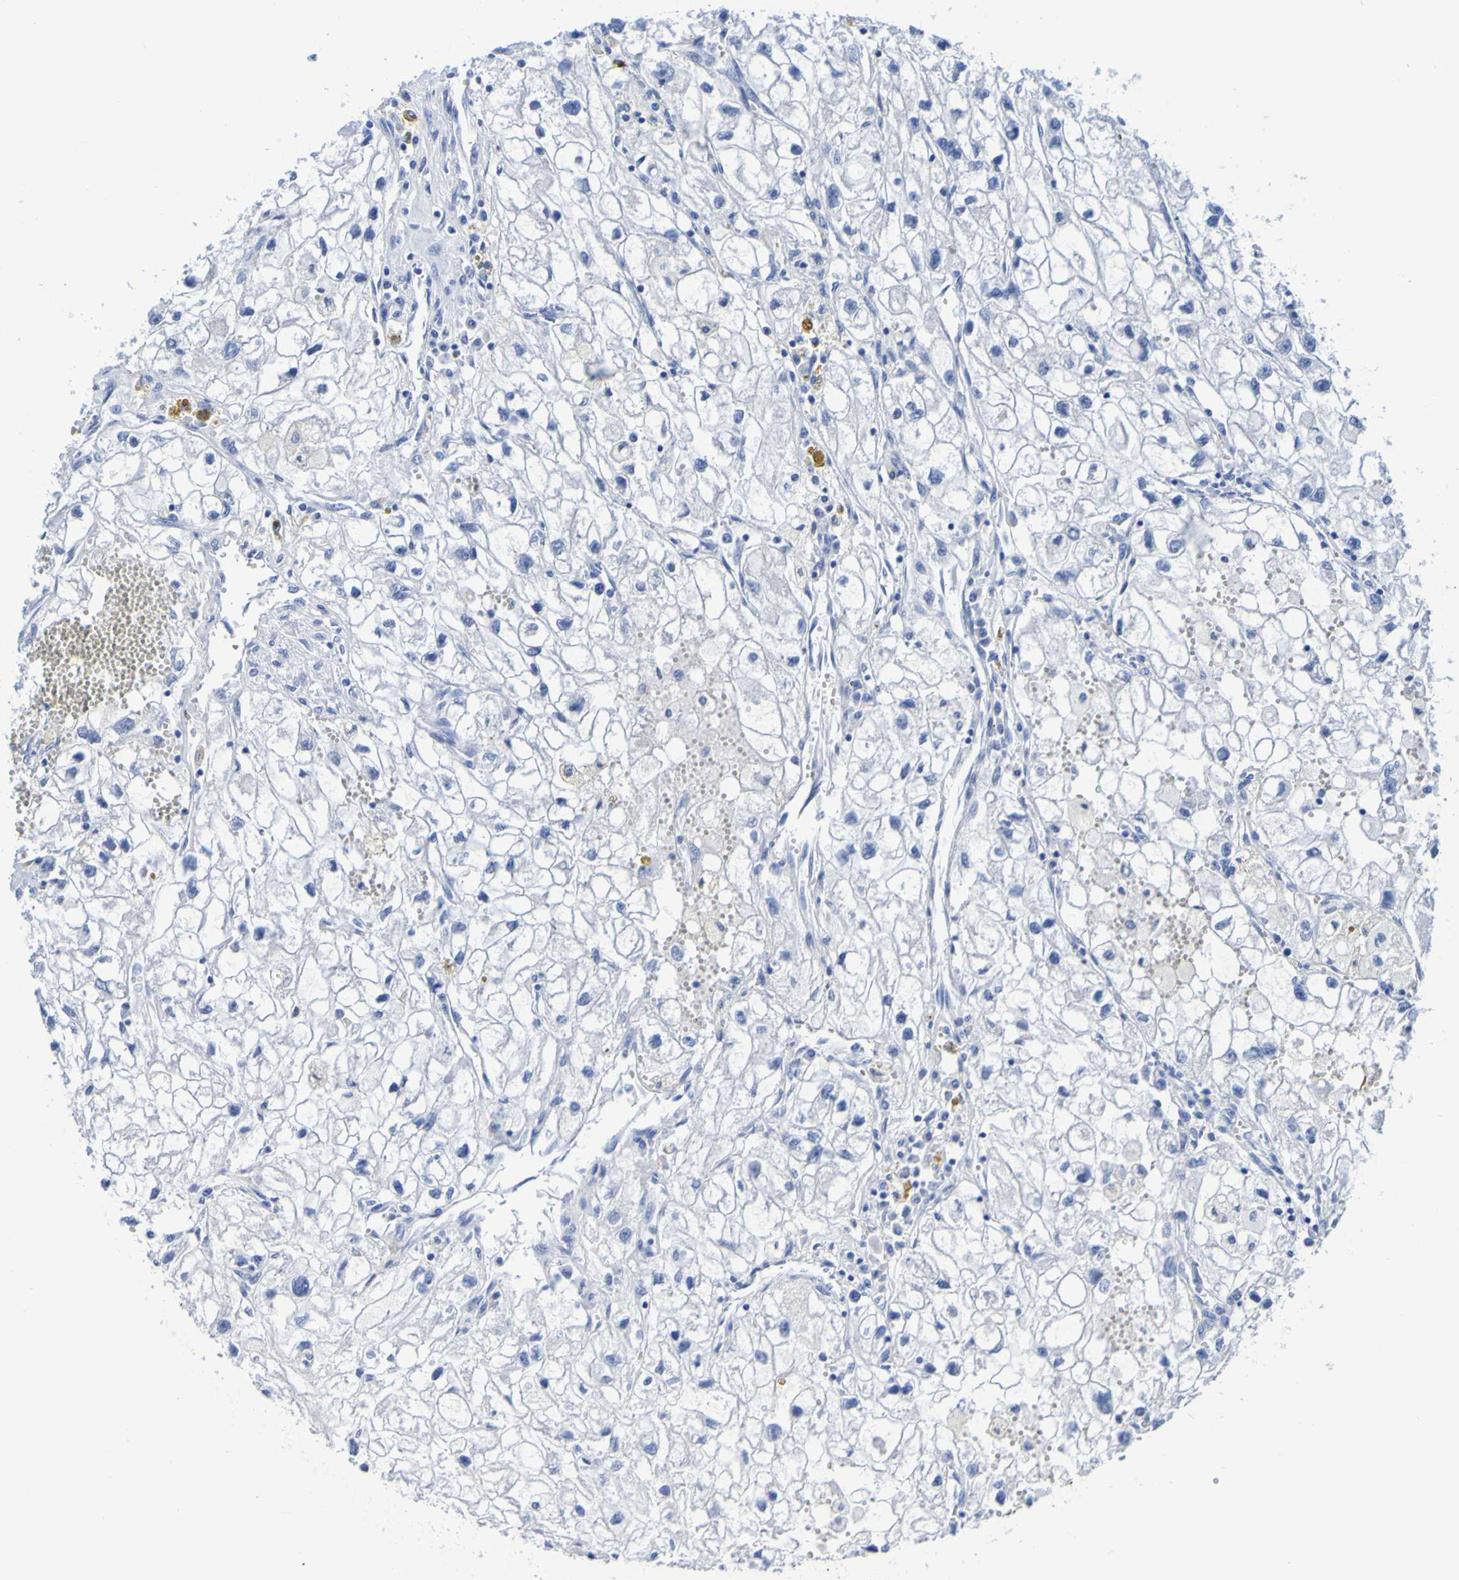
{"staining": {"intensity": "negative", "quantity": "none", "location": "none"}, "tissue": "renal cancer", "cell_type": "Tumor cells", "image_type": "cancer", "snomed": [{"axis": "morphology", "description": "Adenocarcinoma, NOS"}, {"axis": "topography", "description": "Kidney"}], "caption": "Immunohistochemical staining of human renal adenocarcinoma displays no significant staining in tumor cells.", "gene": "DPEP1", "patient": {"sex": "female", "age": 70}}